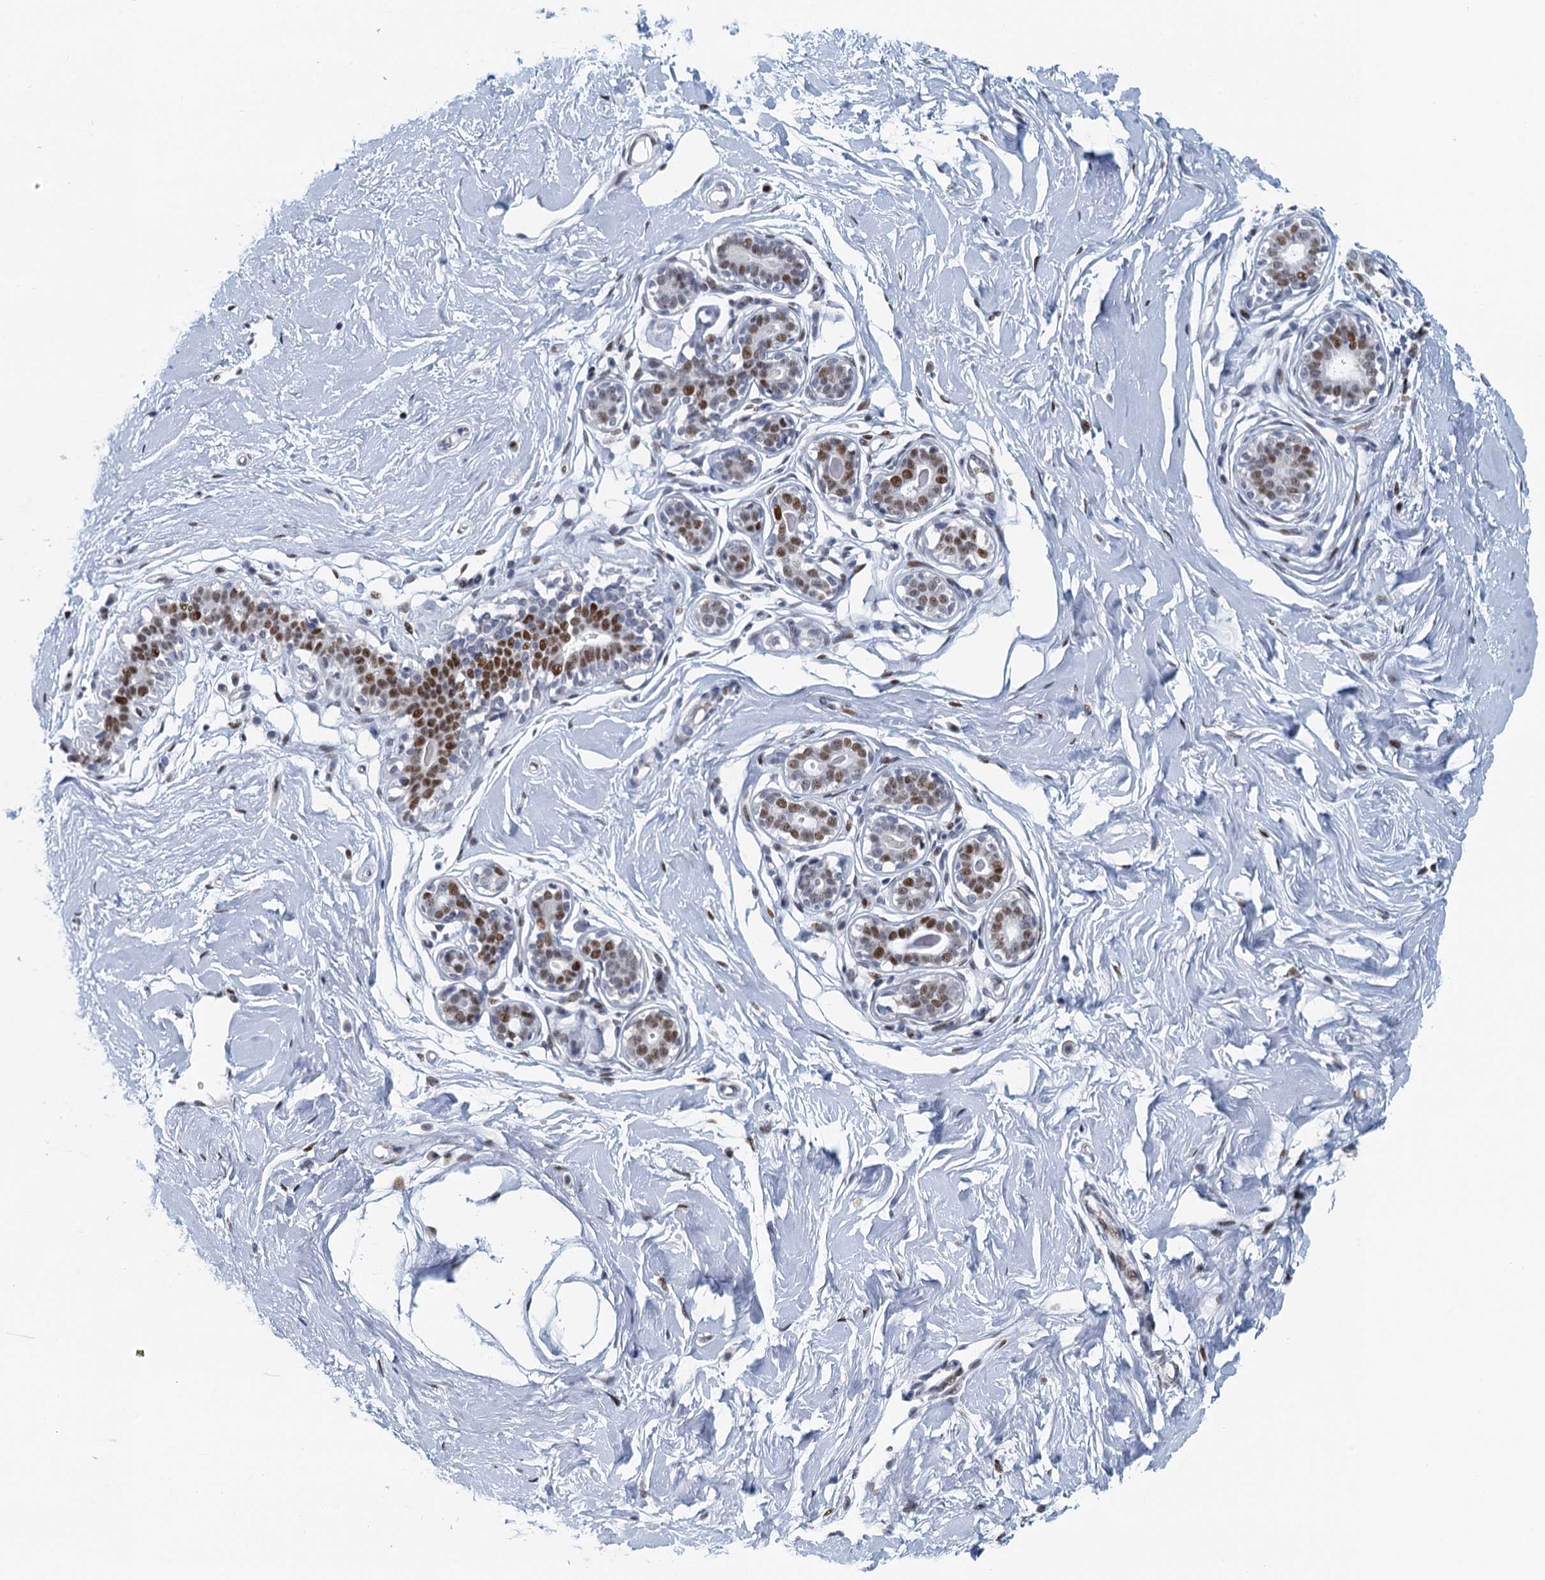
{"staining": {"intensity": "weak", "quantity": "<25%", "location": "nuclear"}, "tissue": "breast", "cell_type": "Adipocytes", "image_type": "normal", "snomed": [{"axis": "morphology", "description": "Normal tissue, NOS"}, {"axis": "morphology", "description": "Adenoma, NOS"}, {"axis": "topography", "description": "Breast"}], "caption": "High power microscopy histopathology image of an IHC photomicrograph of normal breast, revealing no significant positivity in adipocytes.", "gene": "TTLL9", "patient": {"sex": "female", "age": 23}}